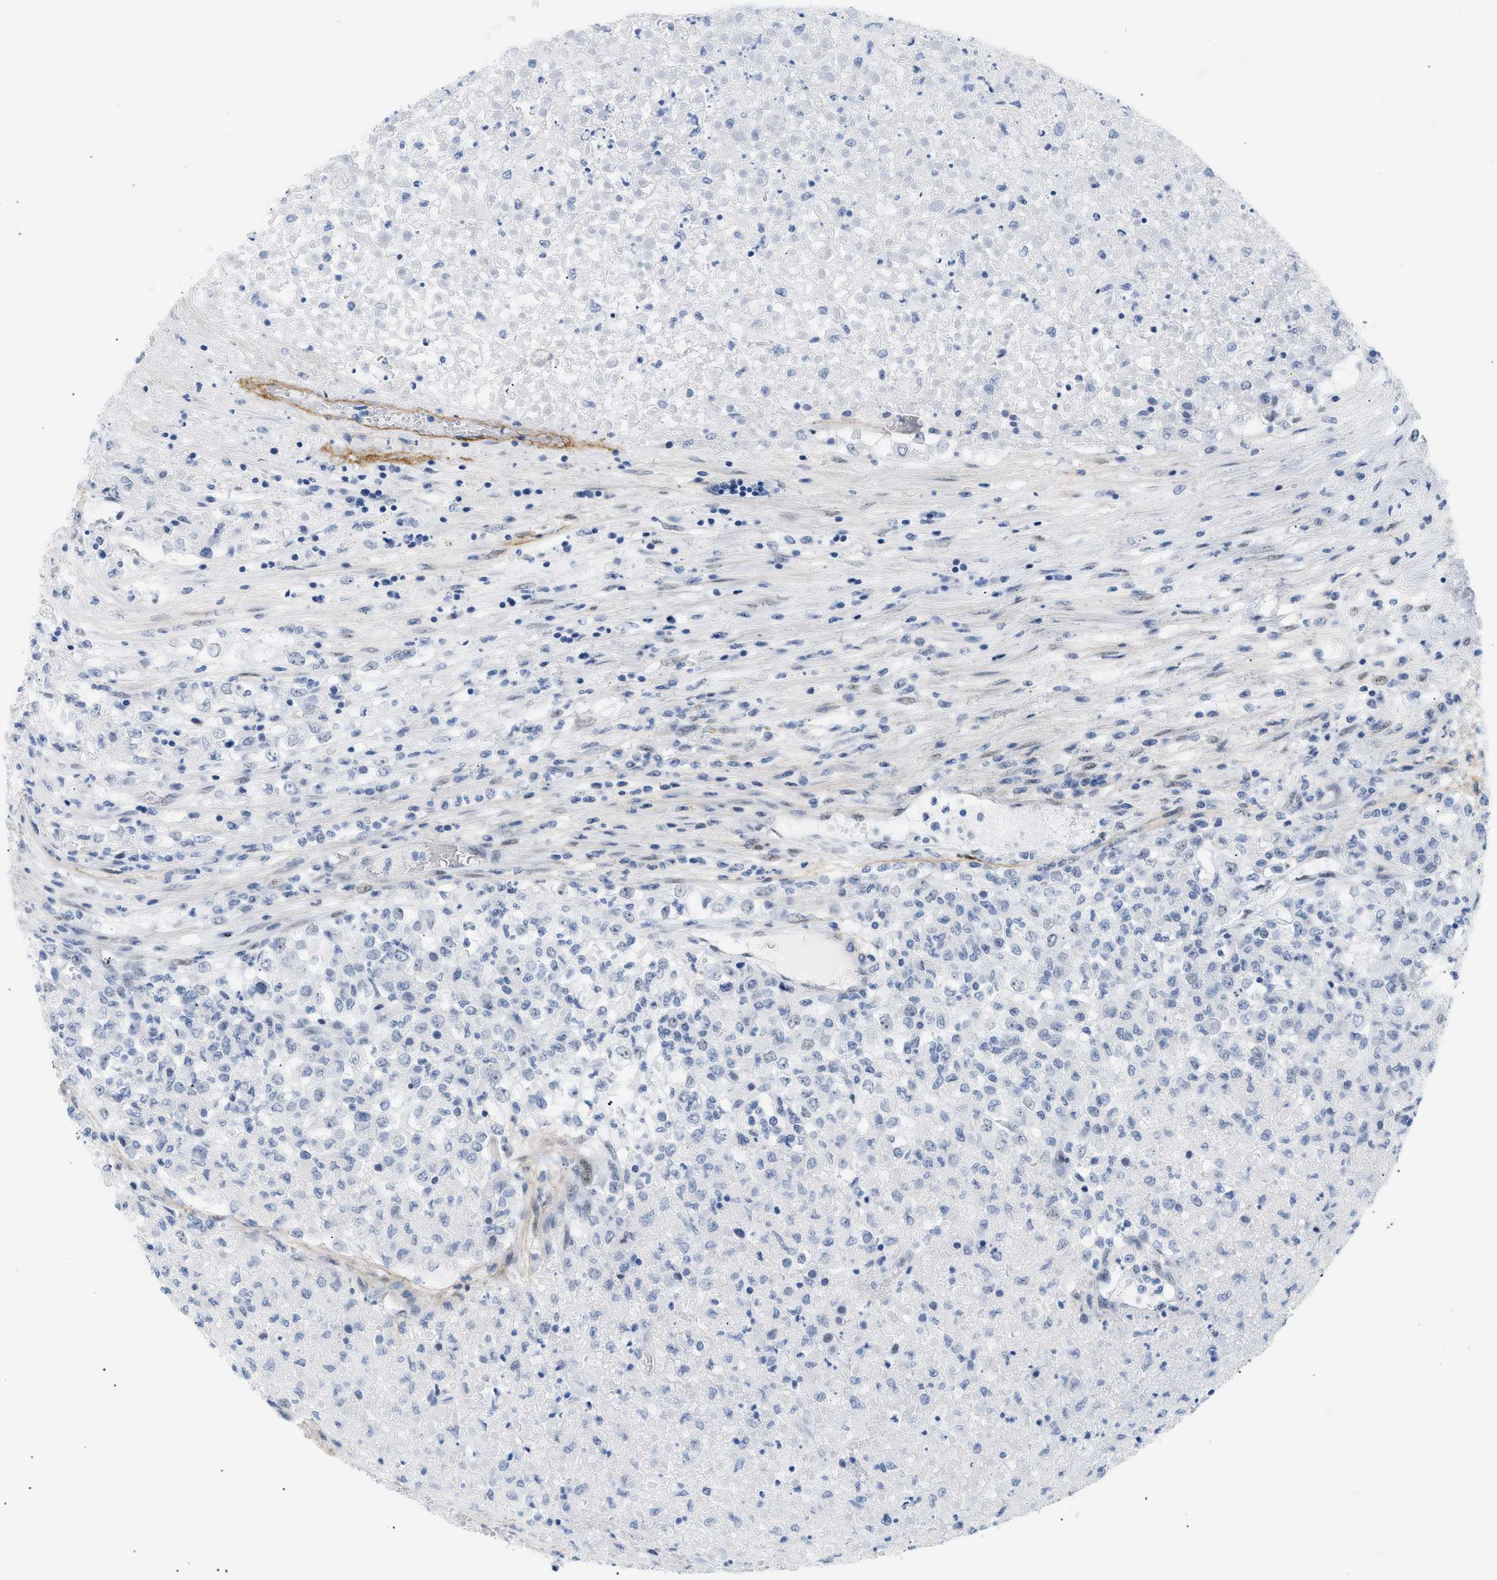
{"staining": {"intensity": "negative", "quantity": "none", "location": "none"}, "tissue": "renal cancer", "cell_type": "Tumor cells", "image_type": "cancer", "snomed": [{"axis": "morphology", "description": "Adenocarcinoma, NOS"}, {"axis": "topography", "description": "Kidney"}], "caption": "A high-resolution photomicrograph shows immunohistochemistry (IHC) staining of renal cancer, which exhibits no significant positivity in tumor cells. Brightfield microscopy of immunohistochemistry (IHC) stained with DAB (brown) and hematoxylin (blue), captured at high magnification.", "gene": "ELN", "patient": {"sex": "female", "age": 54}}